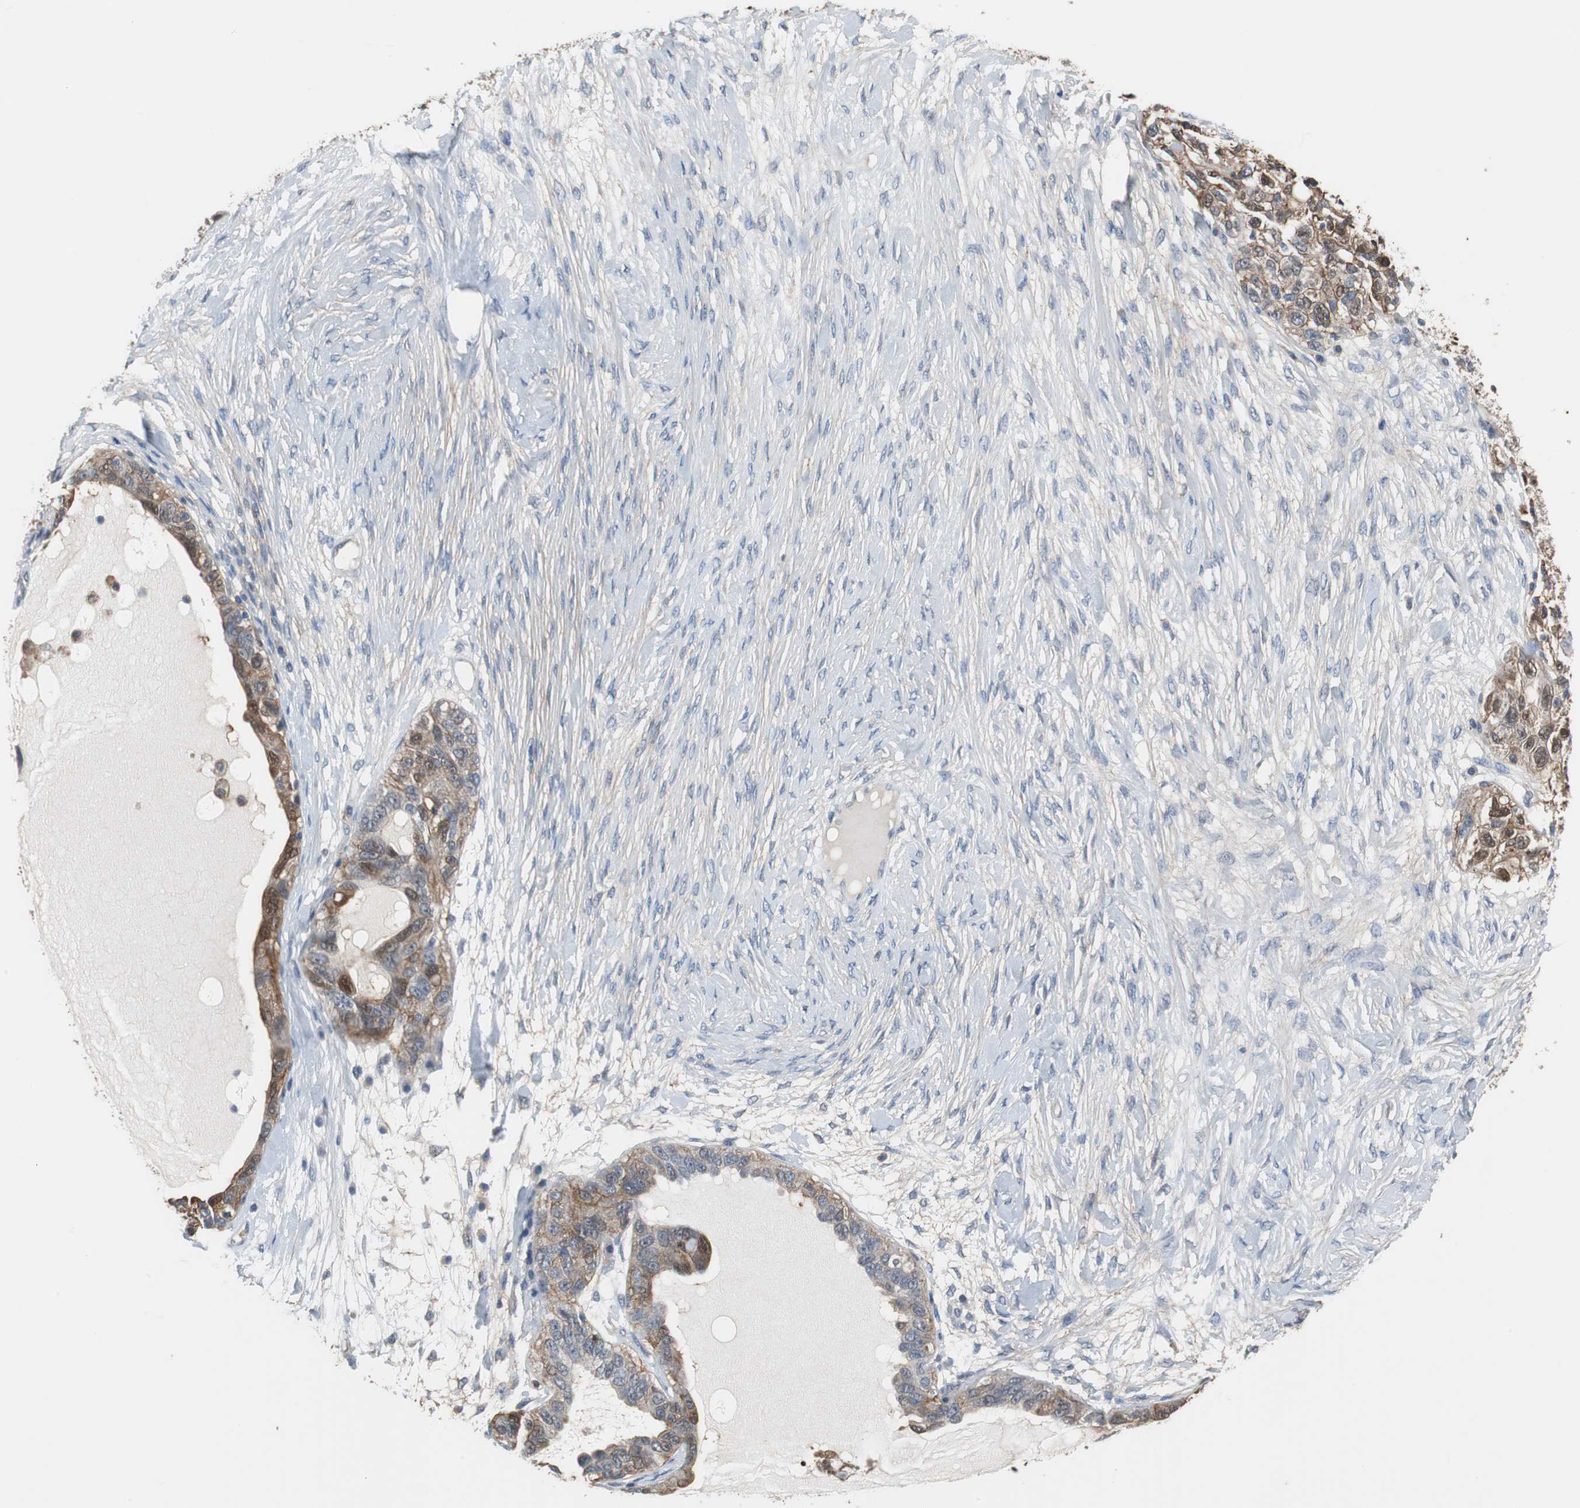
{"staining": {"intensity": "moderate", "quantity": "<25%", "location": "cytoplasmic/membranous,nuclear"}, "tissue": "ovarian cancer", "cell_type": "Tumor cells", "image_type": "cancer", "snomed": [{"axis": "morphology", "description": "Cystadenocarcinoma, serous, NOS"}, {"axis": "topography", "description": "Ovary"}], "caption": "Ovarian cancer (serous cystadenocarcinoma) stained for a protein (brown) shows moderate cytoplasmic/membranous and nuclear positive expression in about <25% of tumor cells.", "gene": "ANXA4", "patient": {"sex": "female", "age": 82}}